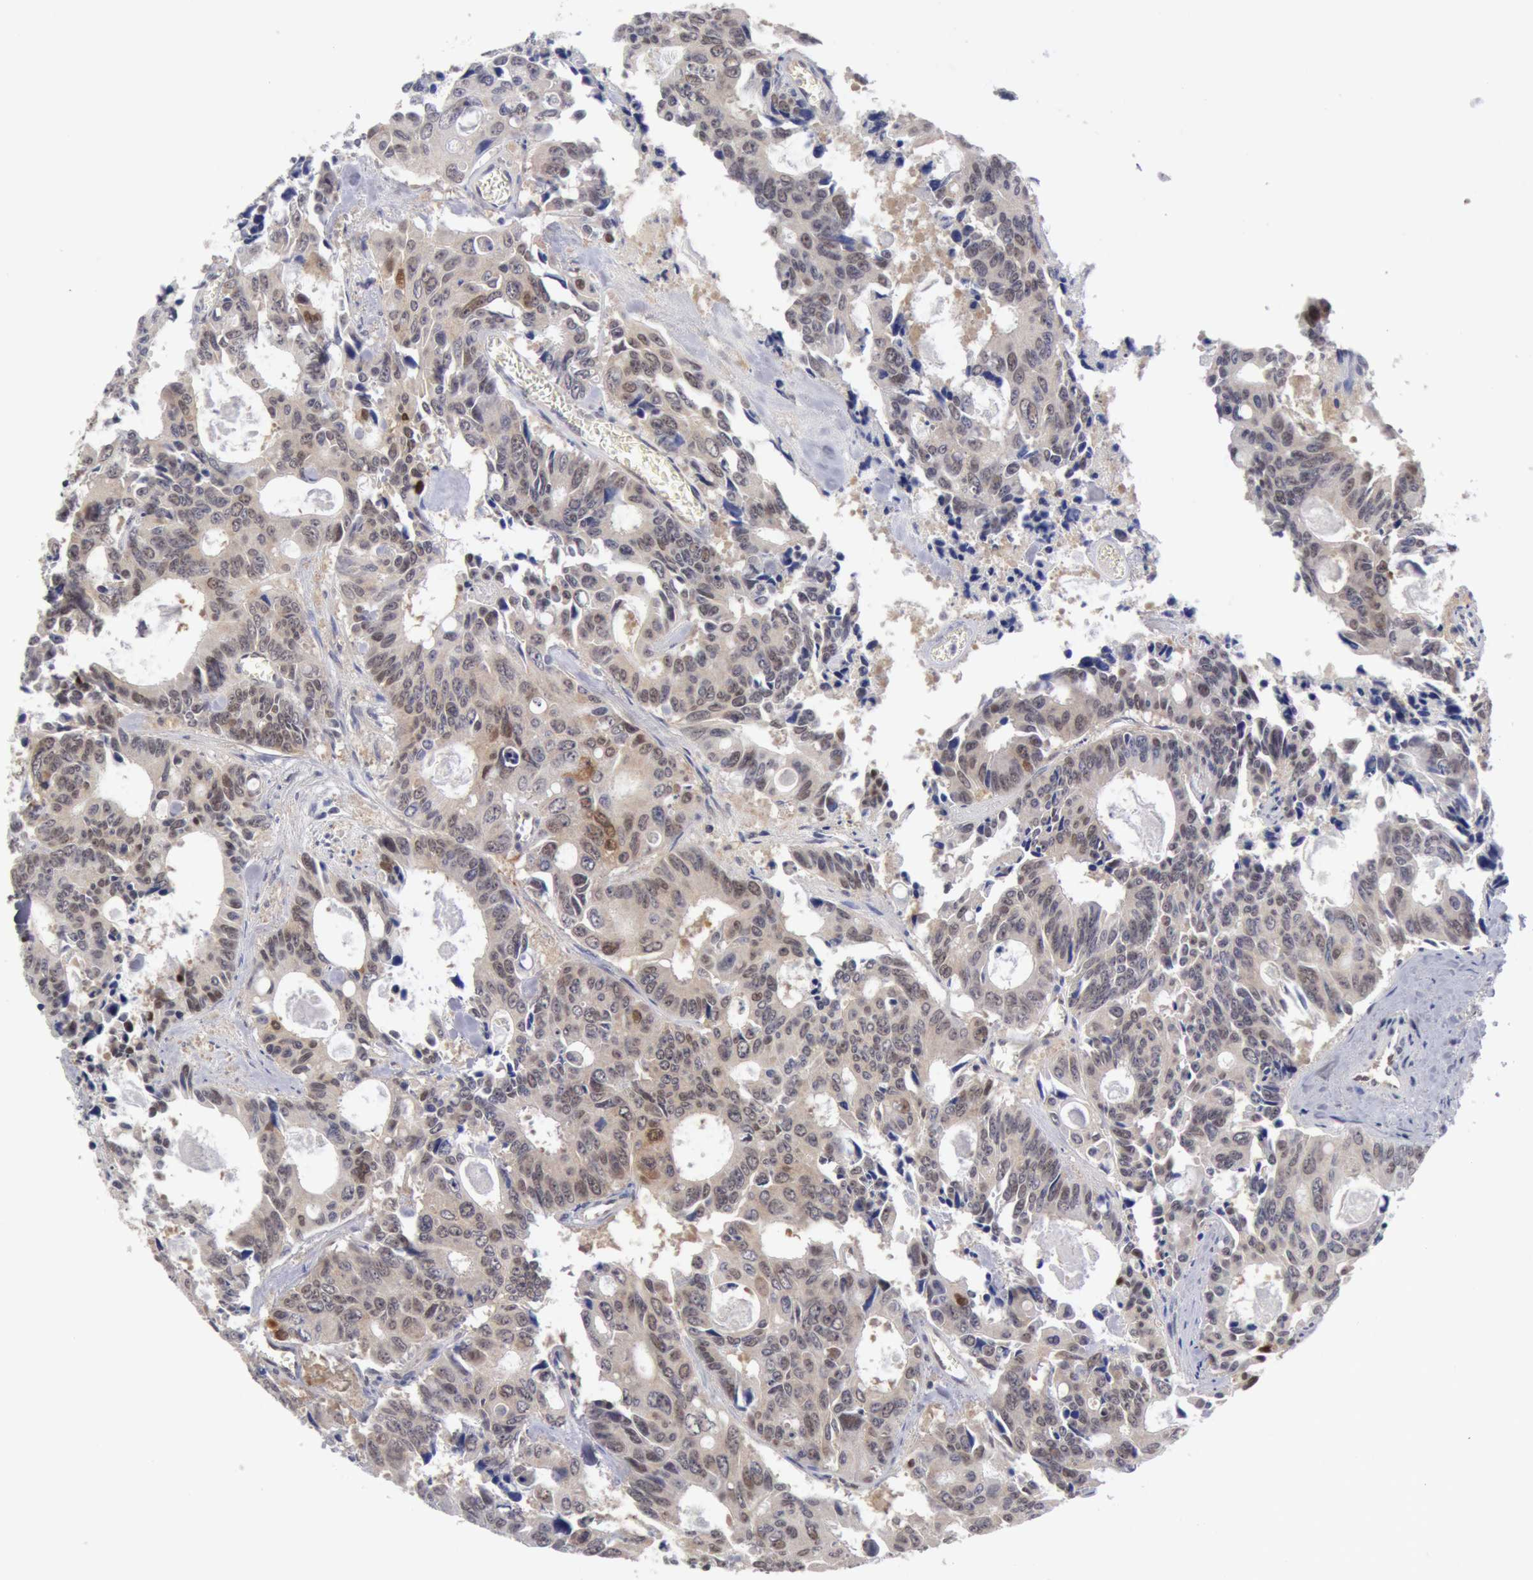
{"staining": {"intensity": "weak", "quantity": "<25%", "location": "nuclear"}, "tissue": "colorectal cancer", "cell_type": "Tumor cells", "image_type": "cancer", "snomed": [{"axis": "morphology", "description": "Adenocarcinoma, NOS"}, {"axis": "topography", "description": "Rectum"}], "caption": "Human colorectal cancer (adenocarcinoma) stained for a protein using IHC displays no positivity in tumor cells.", "gene": "TXNRD1", "patient": {"sex": "male", "age": 76}}